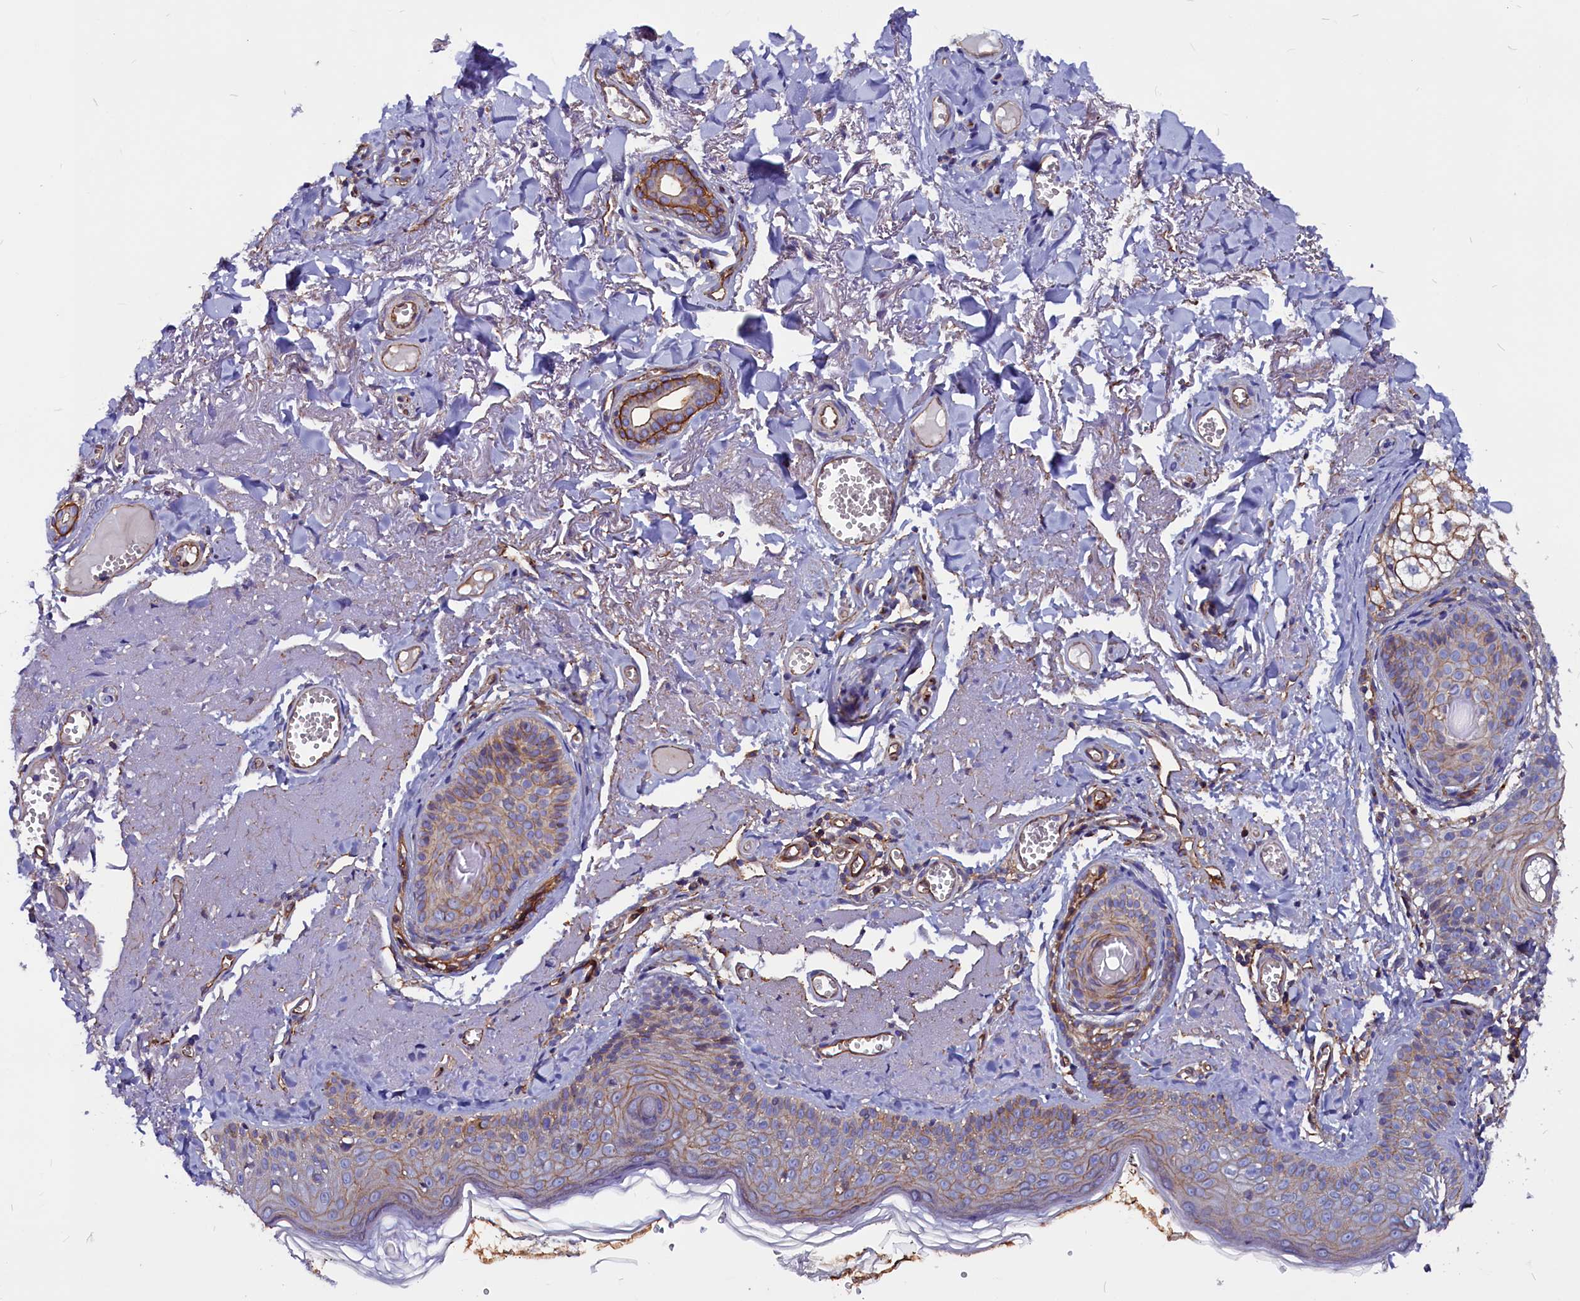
{"staining": {"intensity": "weak", "quantity": "25%-75%", "location": "cytoplasmic/membranous"}, "tissue": "skin cancer", "cell_type": "Tumor cells", "image_type": "cancer", "snomed": [{"axis": "morphology", "description": "Basal cell carcinoma"}, {"axis": "topography", "description": "Skin"}], "caption": "An image of human basal cell carcinoma (skin) stained for a protein shows weak cytoplasmic/membranous brown staining in tumor cells. (Brightfield microscopy of DAB IHC at high magnification).", "gene": "ZNF749", "patient": {"sex": "female", "age": 74}}